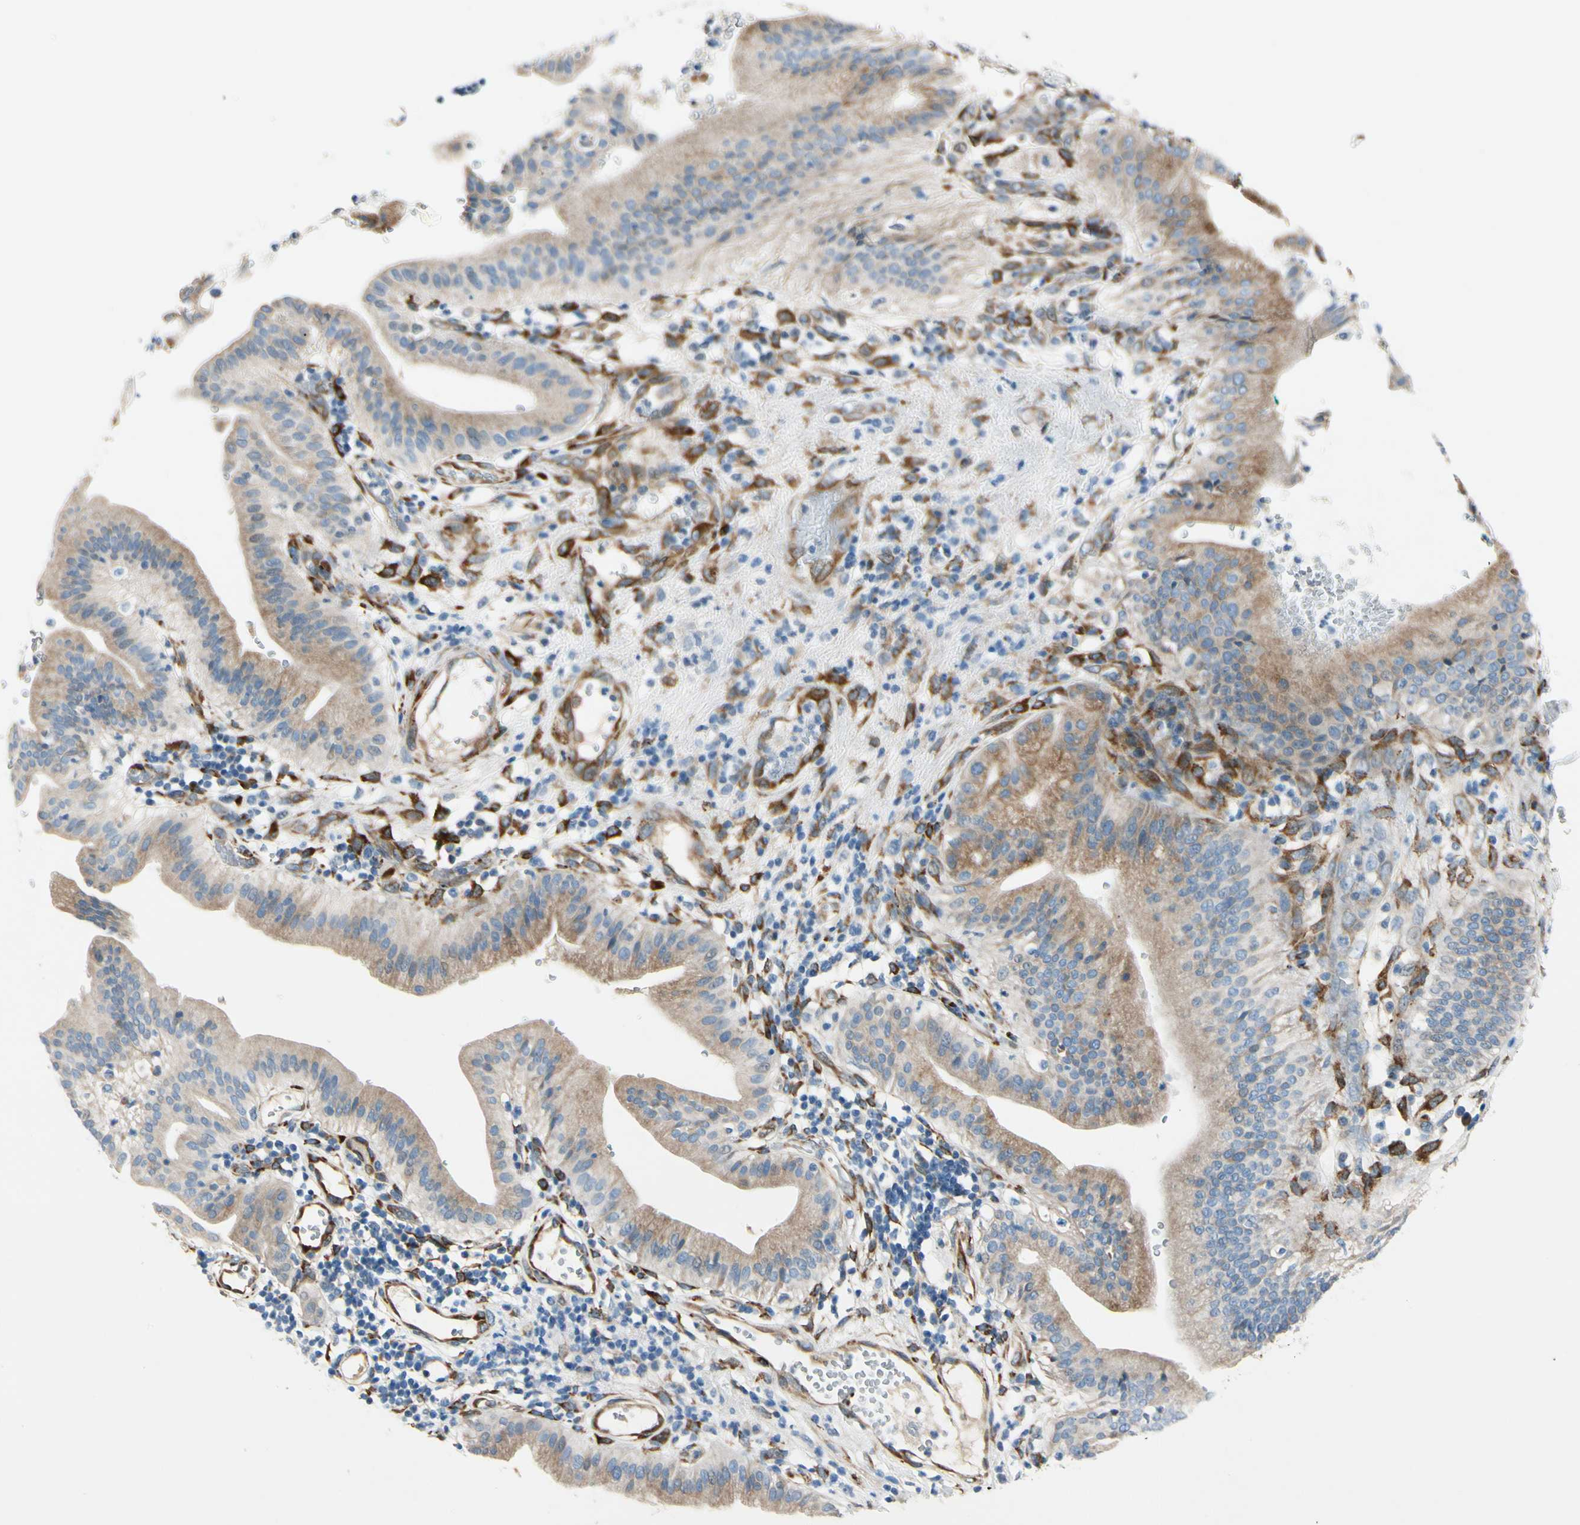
{"staining": {"intensity": "moderate", "quantity": ">75%", "location": "cytoplasmic/membranous"}, "tissue": "pancreatic cancer", "cell_type": "Tumor cells", "image_type": "cancer", "snomed": [{"axis": "morphology", "description": "Adenocarcinoma, NOS"}, {"axis": "morphology", "description": "Adenocarcinoma, metastatic, NOS"}, {"axis": "topography", "description": "Lymph node"}, {"axis": "topography", "description": "Pancreas"}, {"axis": "topography", "description": "Duodenum"}], "caption": "Tumor cells exhibit medium levels of moderate cytoplasmic/membranous staining in about >75% of cells in pancreatic metastatic adenocarcinoma. The staining was performed using DAB to visualize the protein expression in brown, while the nuclei were stained in blue with hematoxylin (Magnification: 20x).", "gene": "FKBP7", "patient": {"sex": "female", "age": 64}}